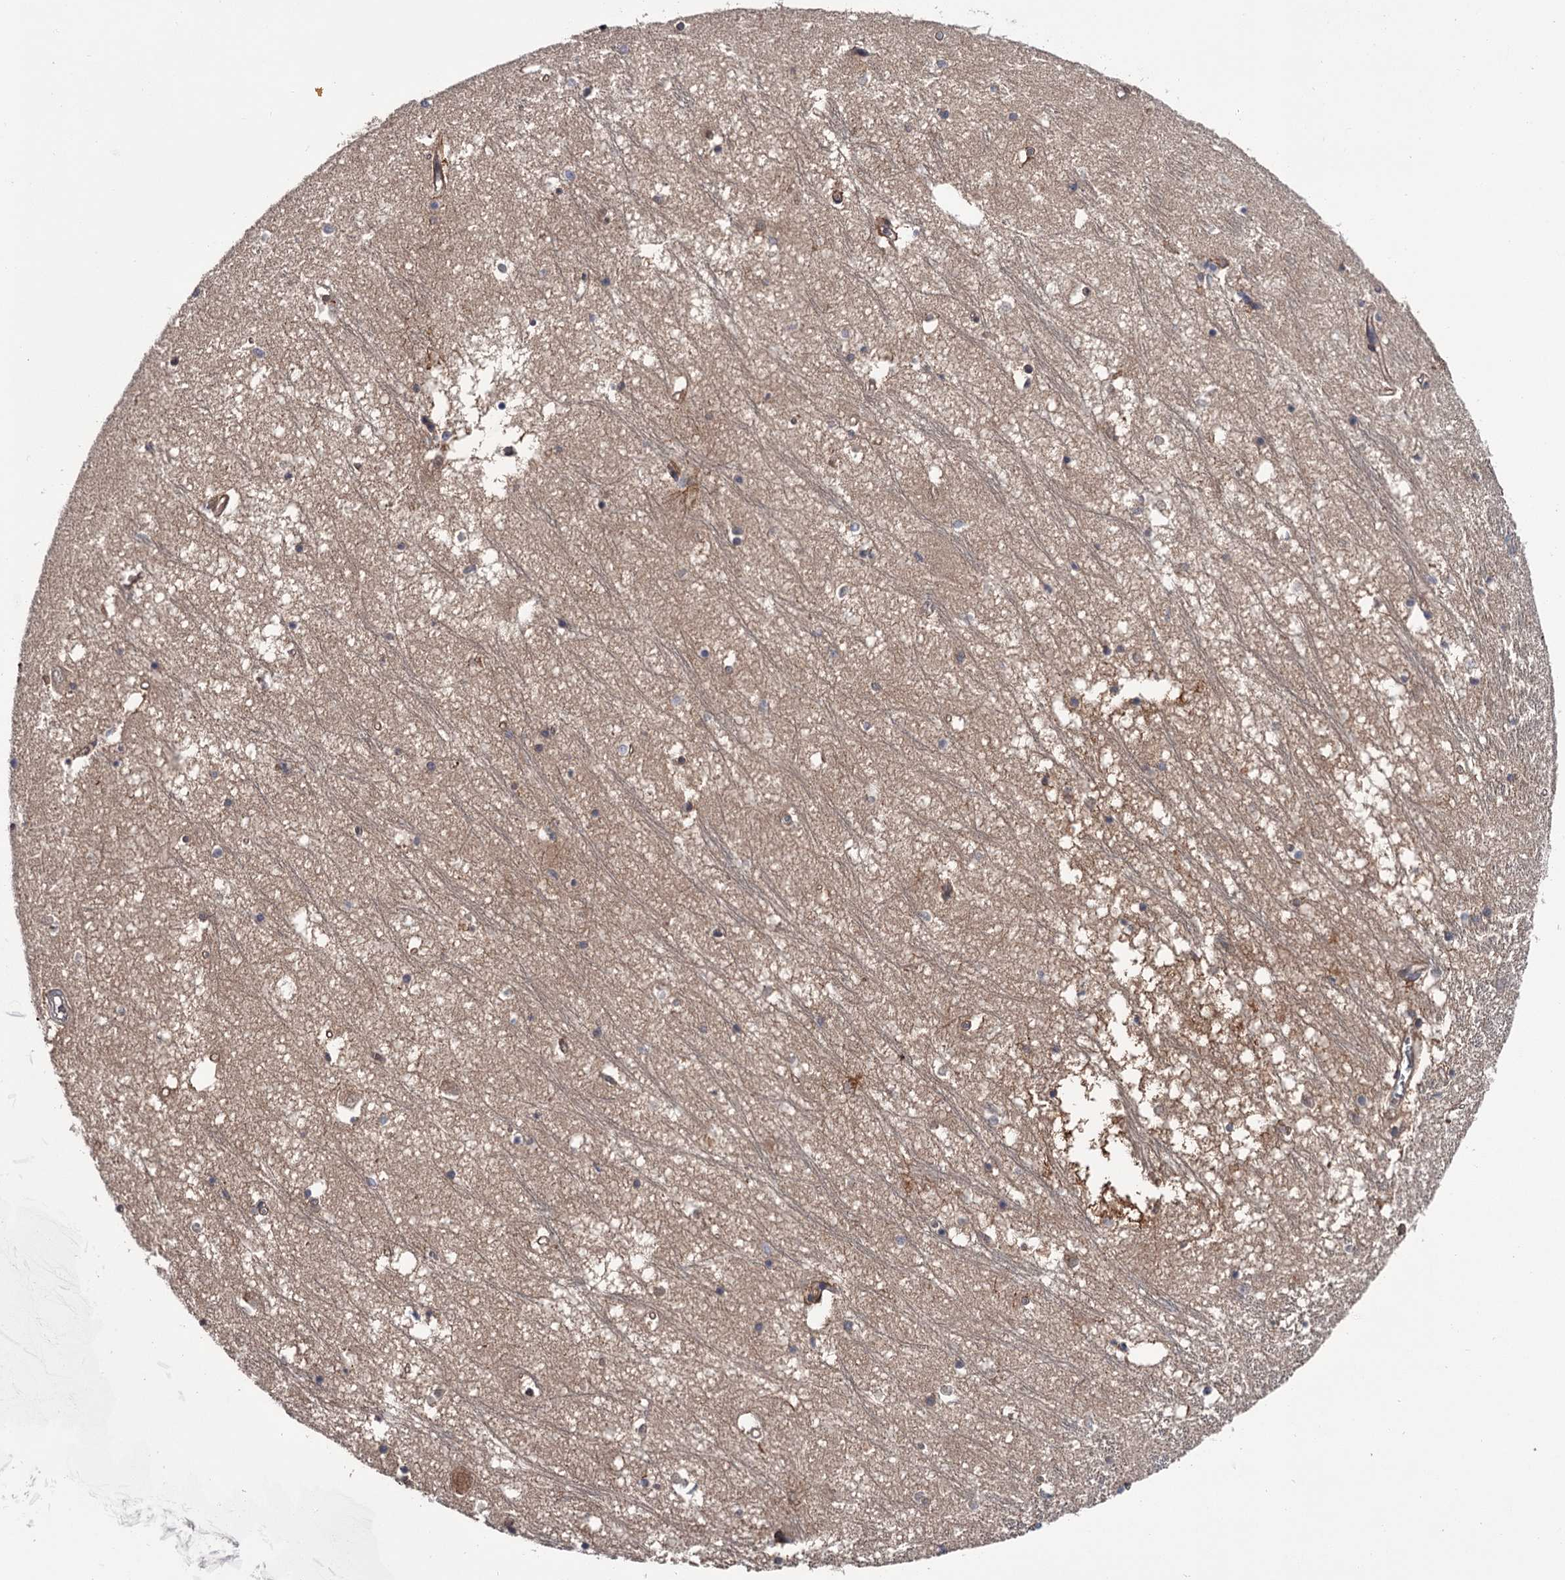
{"staining": {"intensity": "negative", "quantity": "none", "location": "none"}, "tissue": "hippocampus", "cell_type": "Glial cells", "image_type": "normal", "snomed": [{"axis": "morphology", "description": "Normal tissue, NOS"}, {"axis": "topography", "description": "Hippocampus"}], "caption": "An immunohistochemistry (IHC) image of normal hippocampus is shown. There is no staining in glial cells of hippocampus.", "gene": "DAO", "patient": {"sex": "male", "age": 70}}